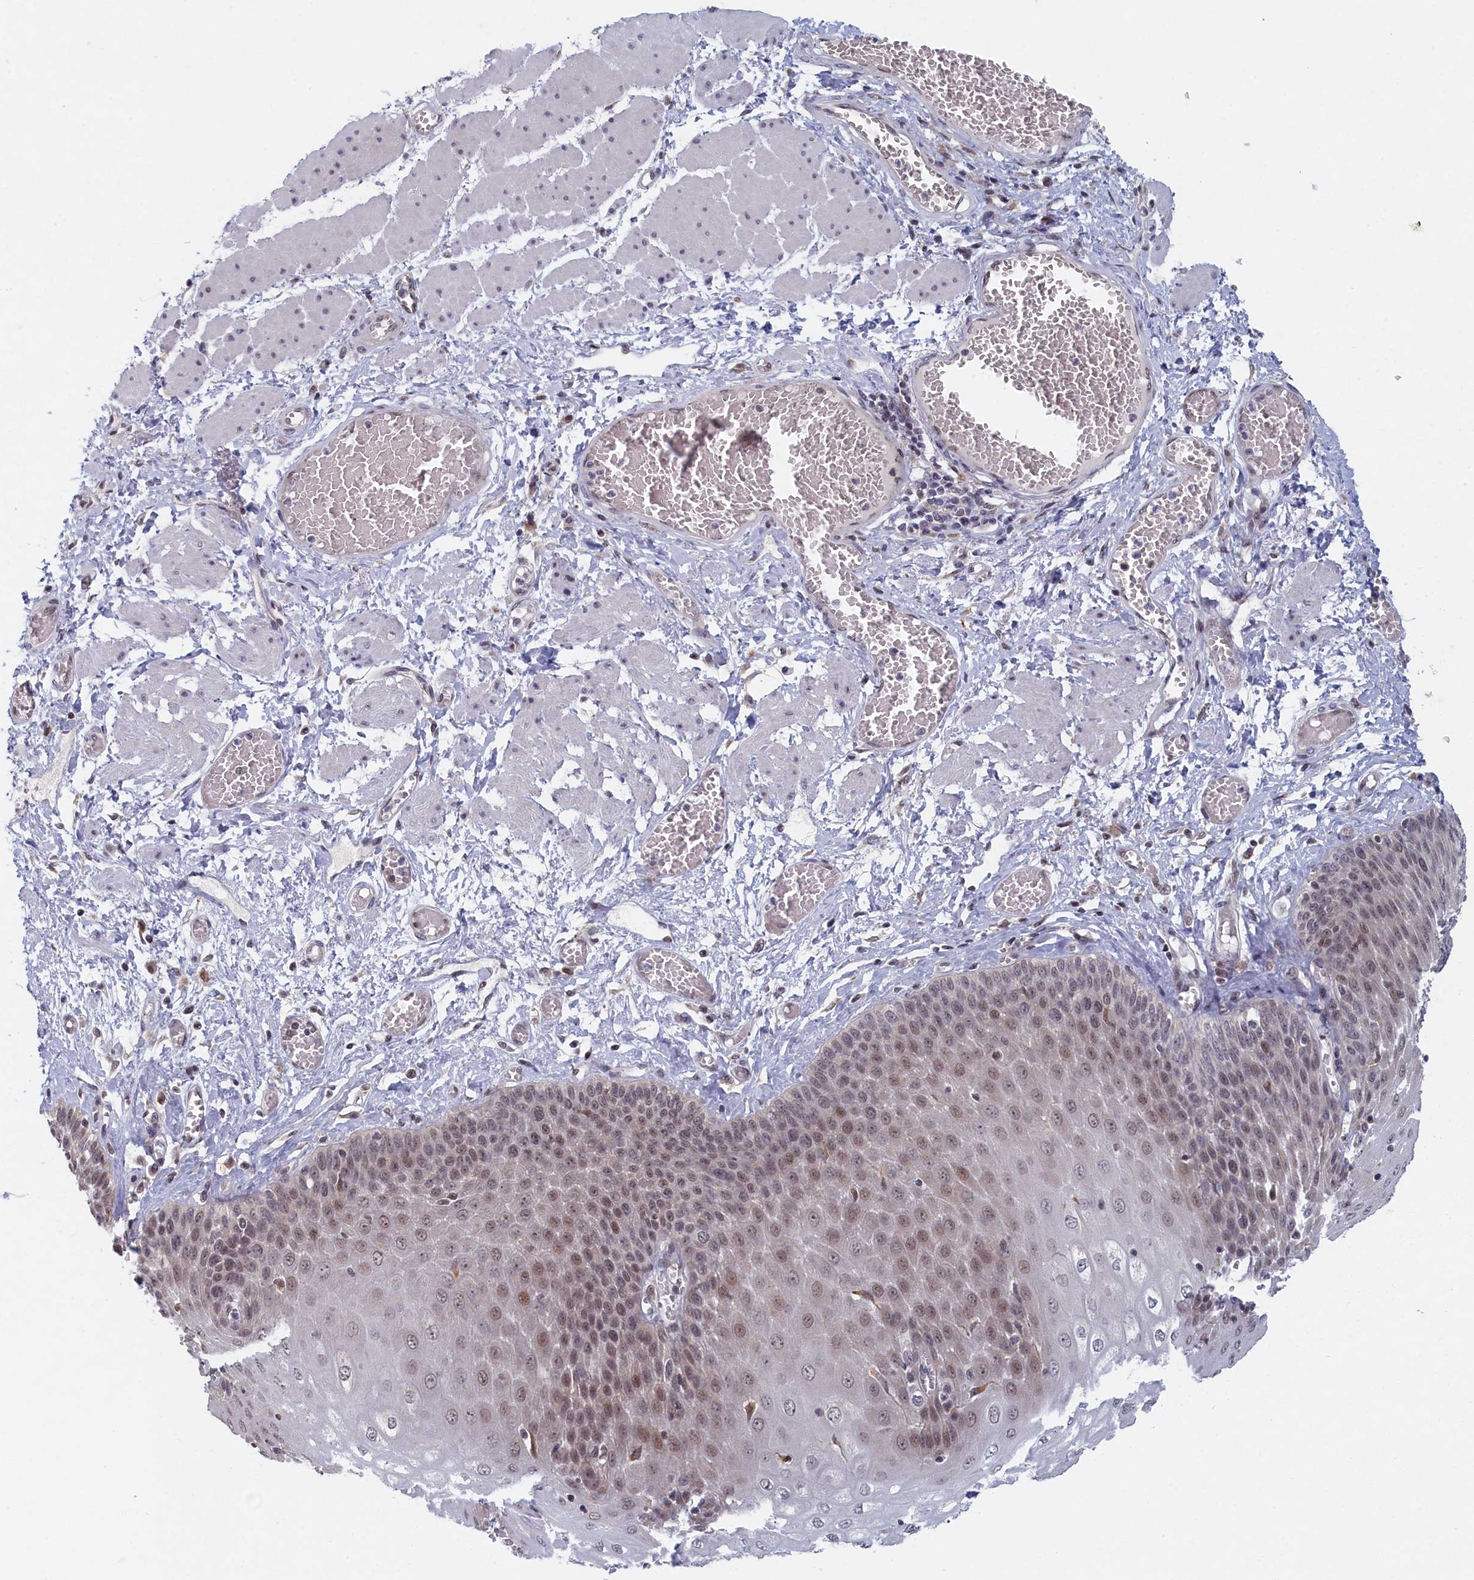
{"staining": {"intensity": "weak", "quantity": "25%-75%", "location": "cytoplasmic/membranous,nuclear"}, "tissue": "esophagus", "cell_type": "Squamous epithelial cells", "image_type": "normal", "snomed": [{"axis": "morphology", "description": "Normal tissue, NOS"}, {"axis": "topography", "description": "Esophagus"}], "caption": "Brown immunohistochemical staining in unremarkable human esophagus shows weak cytoplasmic/membranous,nuclear staining in about 25%-75% of squamous epithelial cells.", "gene": "DNAJC17", "patient": {"sex": "male", "age": 60}}